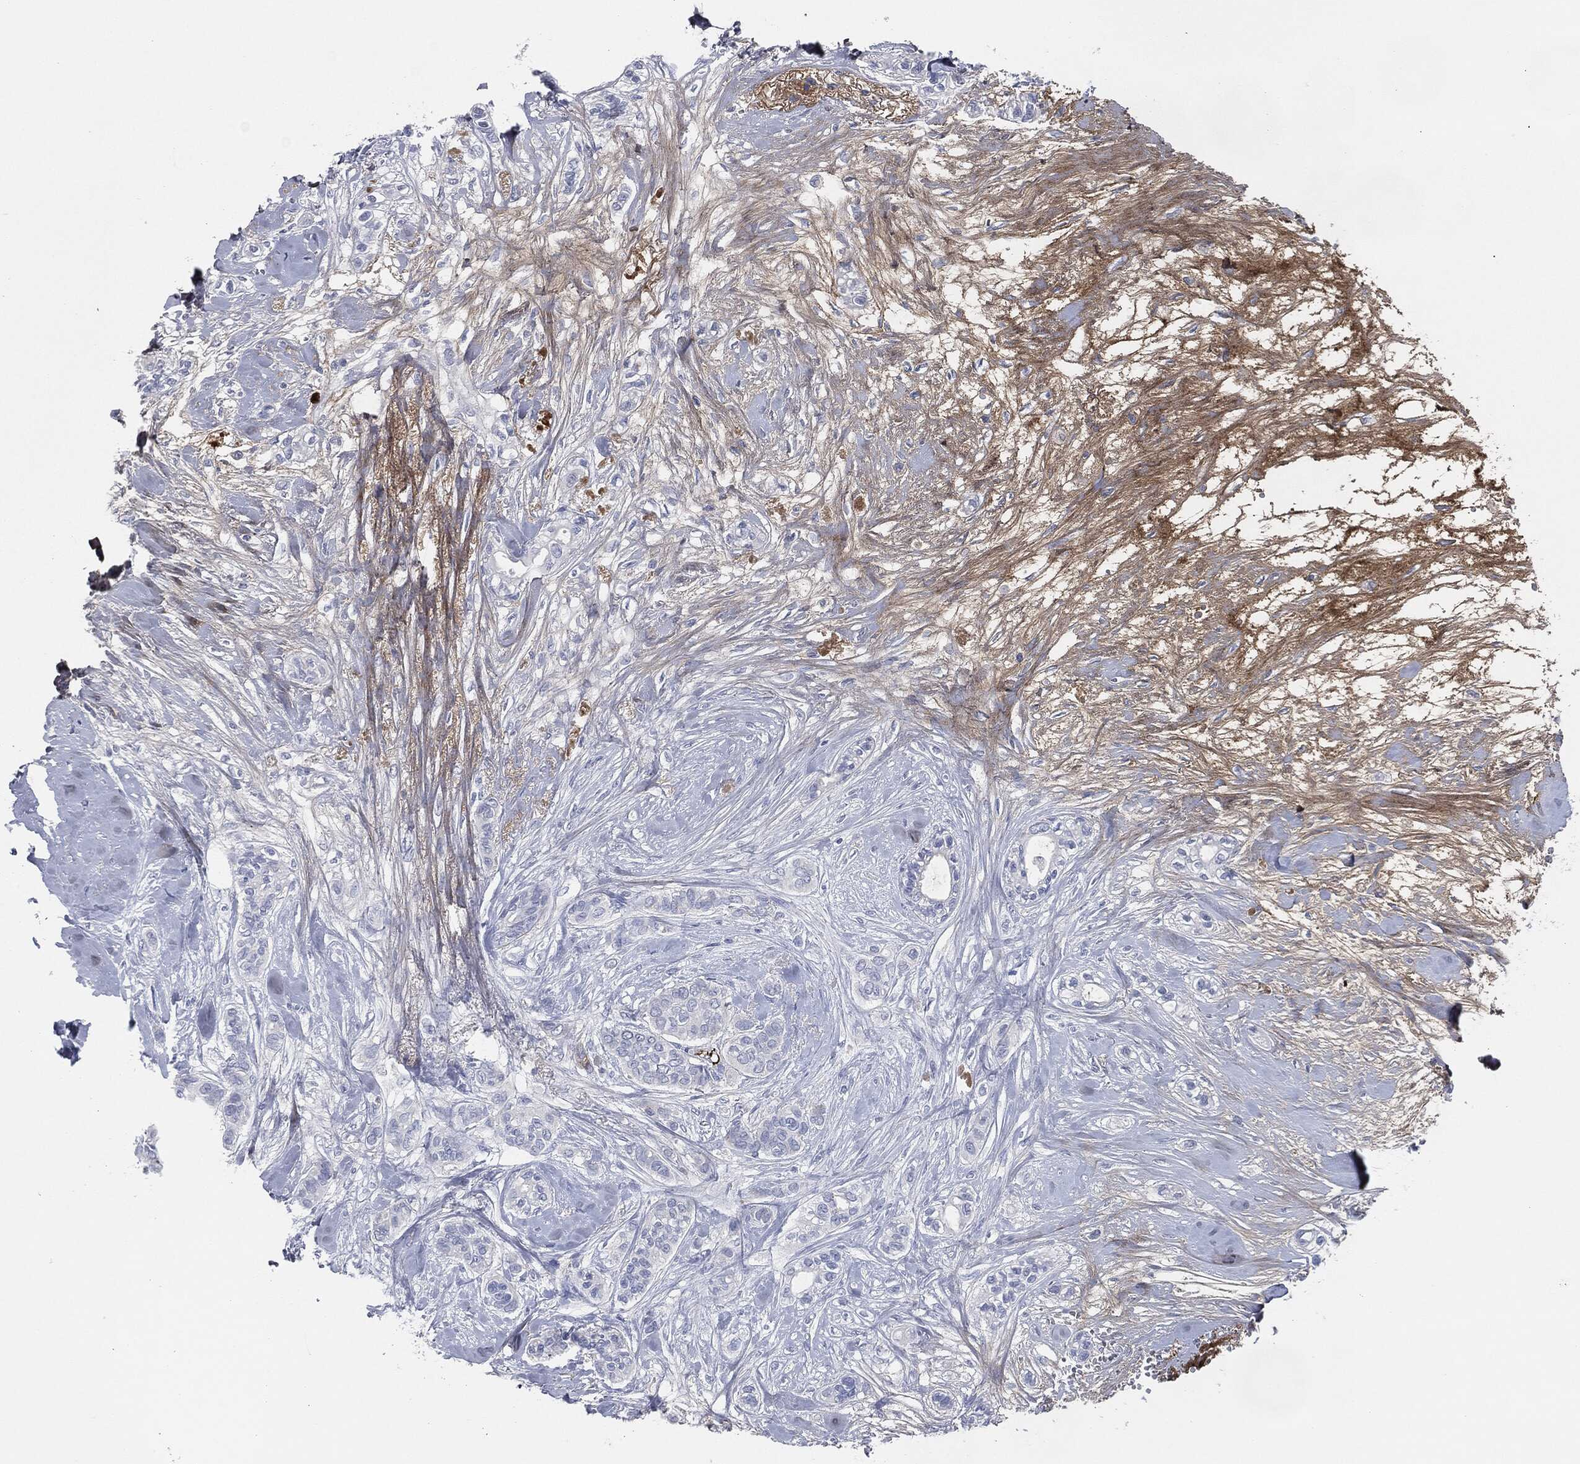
{"staining": {"intensity": "negative", "quantity": "none", "location": "none"}, "tissue": "breast cancer", "cell_type": "Tumor cells", "image_type": "cancer", "snomed": [{"axis": "morphology", "description": "Duct carcinoma"}, {"axis": "topography", "description": "Breast"}], "caption": "This is a micrograph of immunohistochemistry (IHC) staining of breast infiltrating ductal carcinoma, which shows no expression in tumor cells.", "gene": "APOB", "patient": {"sex": "female", "age": 71}}